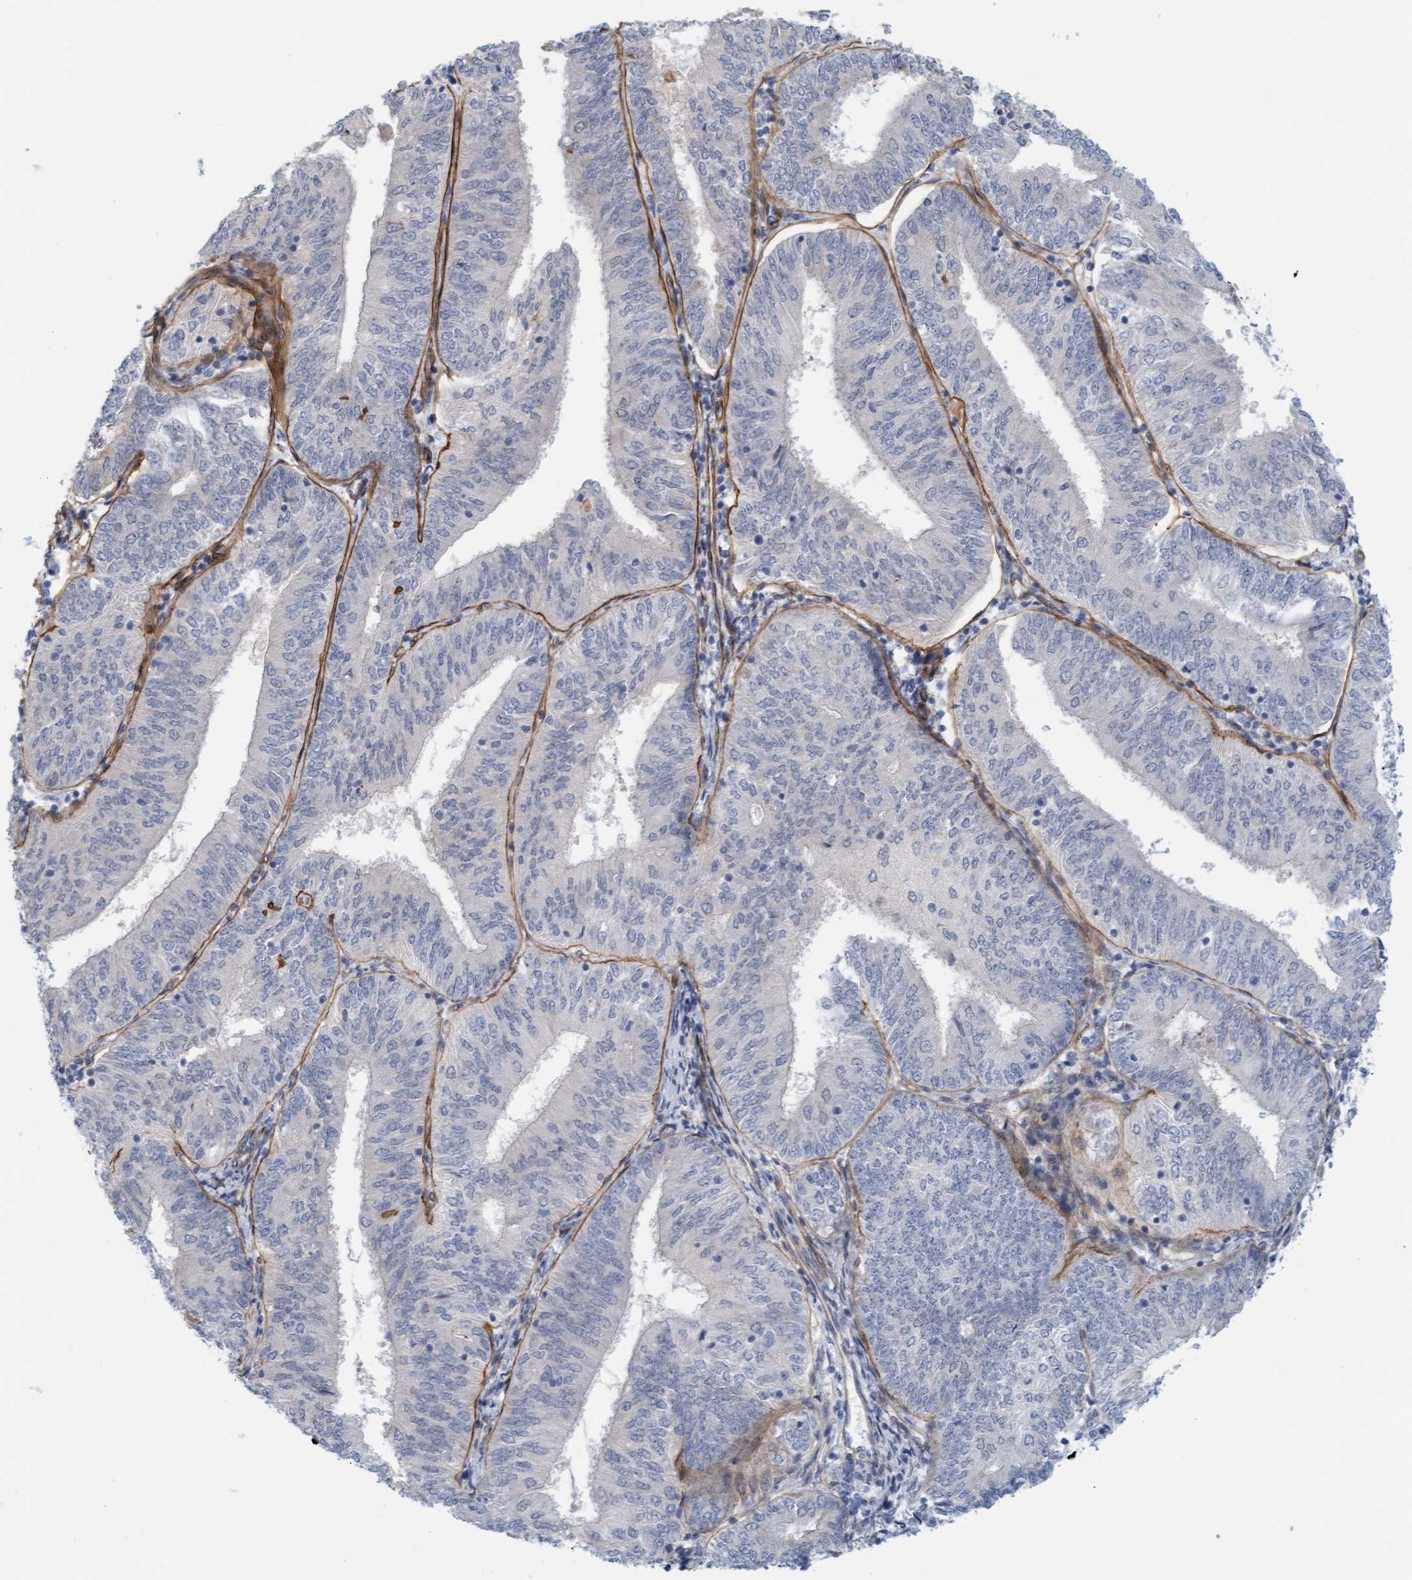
{"staining": {"intensity": "negative", "quantity": "none", "location": "none"}, "tissue": "endometrial cancer", "cell_type": "Tumor cells", "image_type": "cancer", "snomed": [{"axis": "morphology", "description": "Adenocarcinoma, NOS"}, {"axis": "topography", "description": "Endometrium"}], "caption": "High power microscopy image of an immunohistochemistry micrograph of endometrial cancer, revealing no significant staining in tumor cells.", "gene": "TSTD2", "patient": {"sex": "female", "age": 58}}